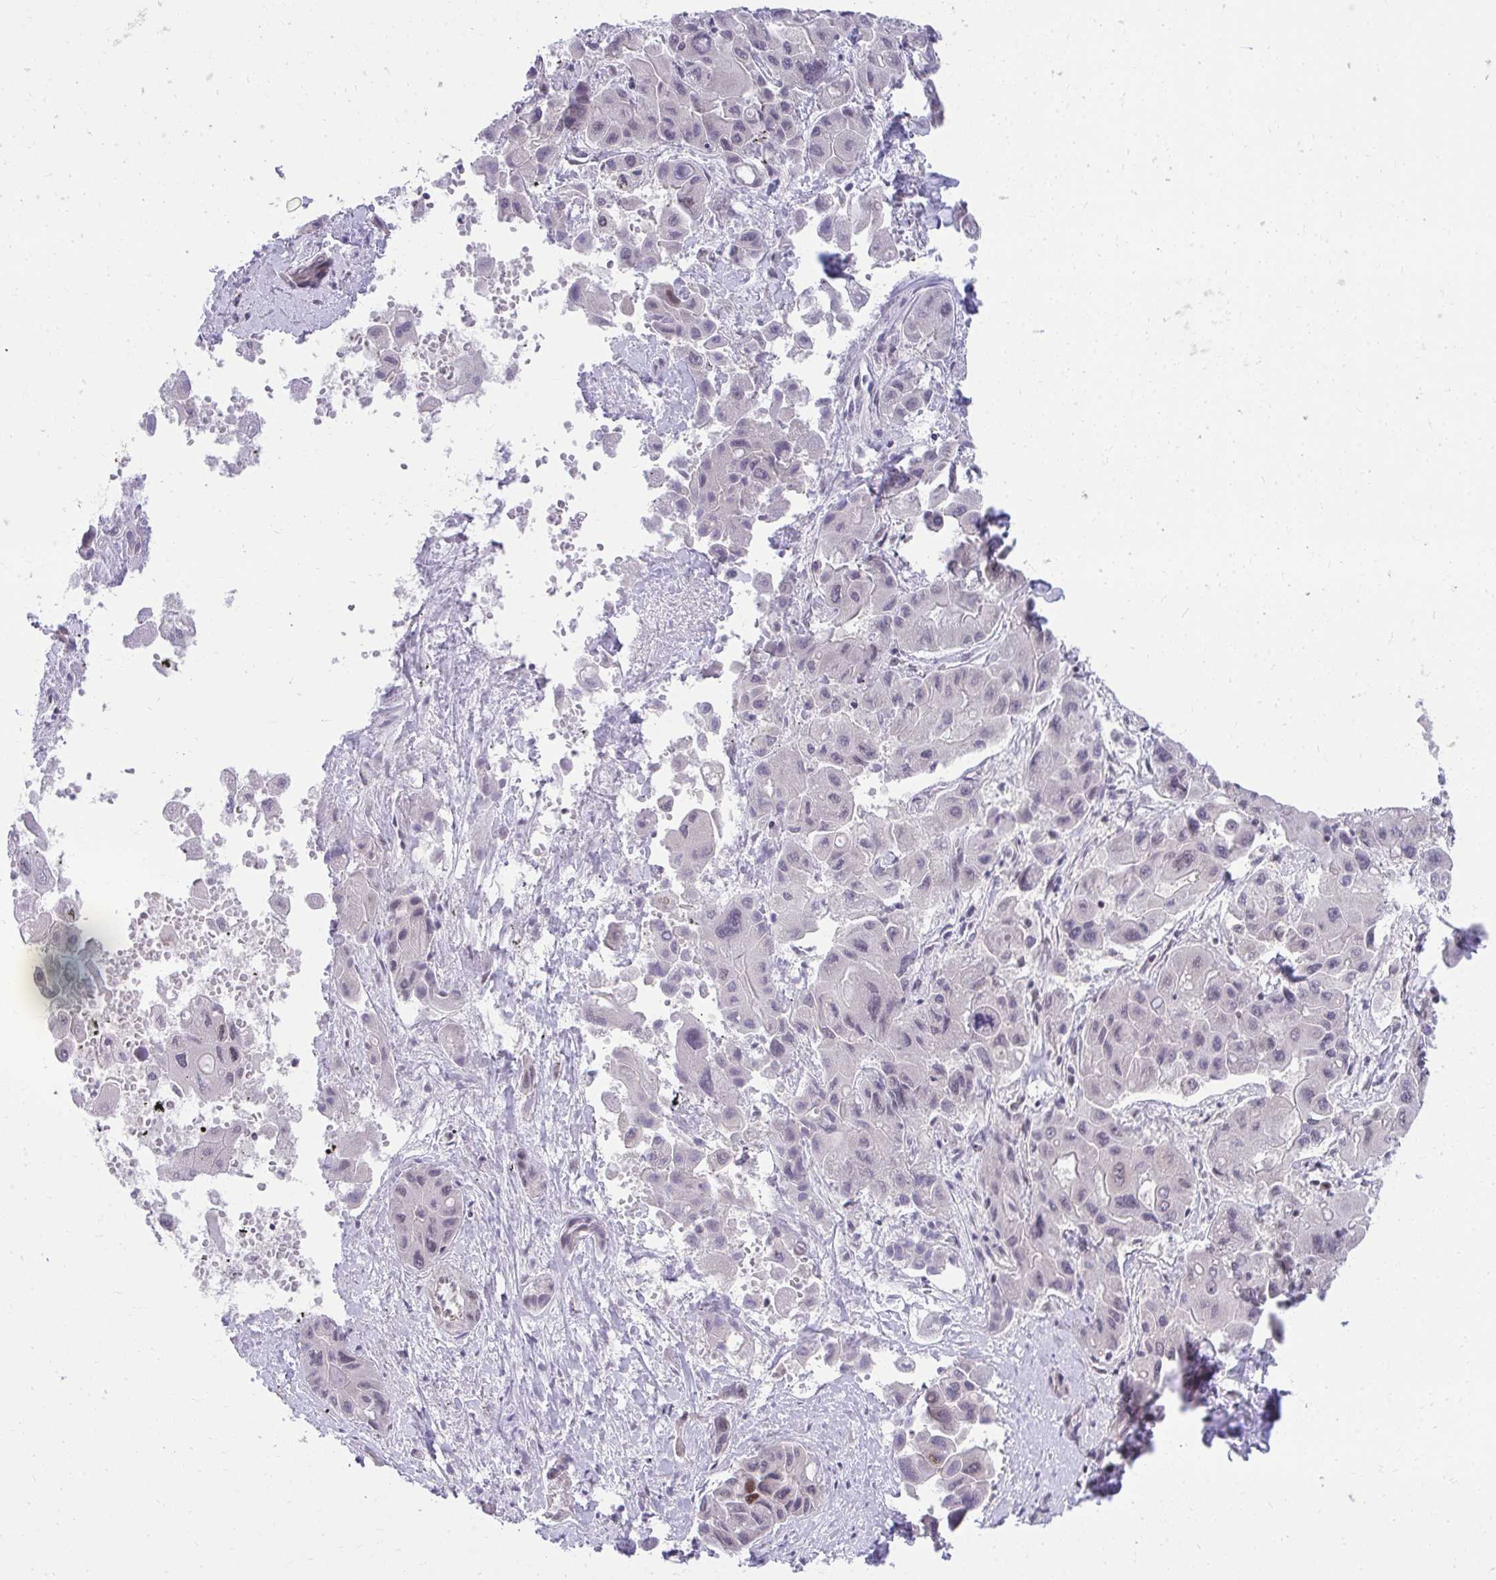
{"staining": {"intensity": "weak", "quantity": "<25%", "location": "nuclear"}, "tissue": "liver cancer", "cell_type": "Tumor cells", "image_type": "cancer", "snomed": [{"axis": "morphology", "description": "Cholangiocarcinoma"}, {"axis": "topography", "description": "Liver"}], "caption": "Immunohistochemistry (IHC) micrograph of neoplastic tissue: liver cholangiocarcinoma stained with DAB (3,3'-diaminobenzidine) shows no significant protein positivity in tumor cells.", "gene": "HOXA4", "patient": {"sex": "male", "age": 67}}